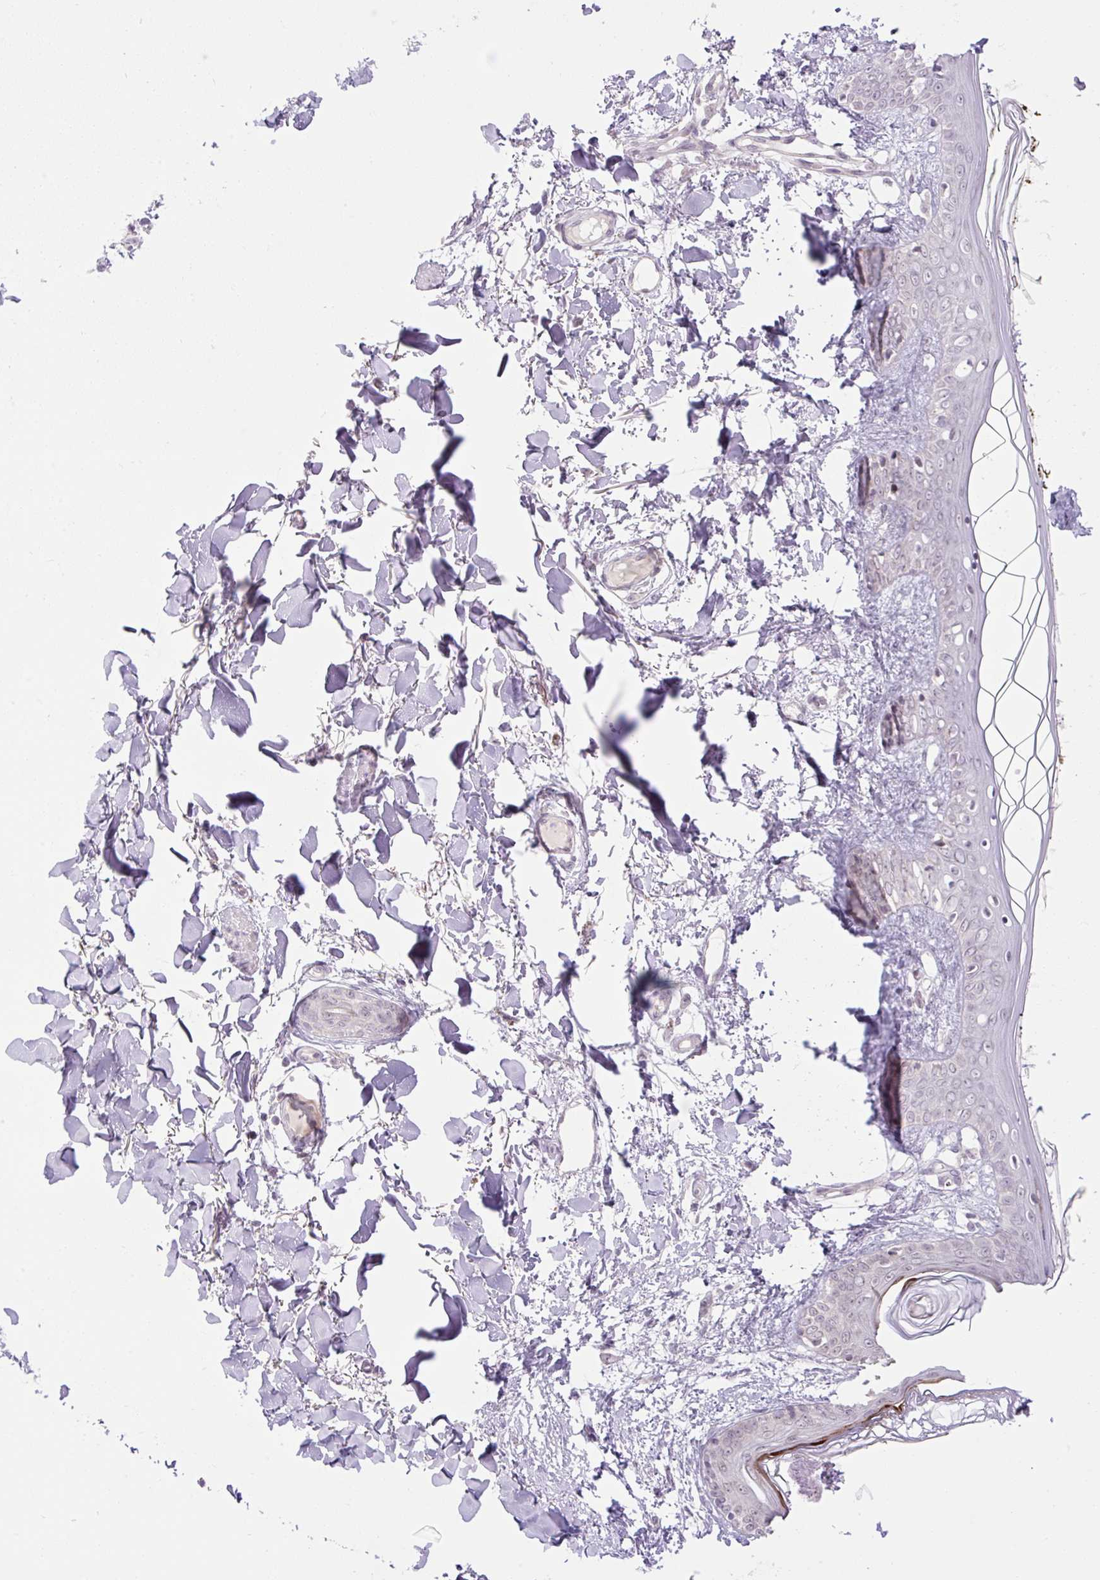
{"staining": {"intensity": "negative", "quantity": "none", "location": "none"}, "tissue": "skin", "cell_type": "Fibroblasts", "image_type": "normal", "snomed": [{"axis": "morphology", "description": "Normal tissue, NOS"}, {"axis": "topography", "description": "Skin"}], "caption": "Immunohistochemistry of normal human skin reveals no staining in fibroblasts.", "gene": "ICE1", "patient": {"sex": "female", "age": 34}}